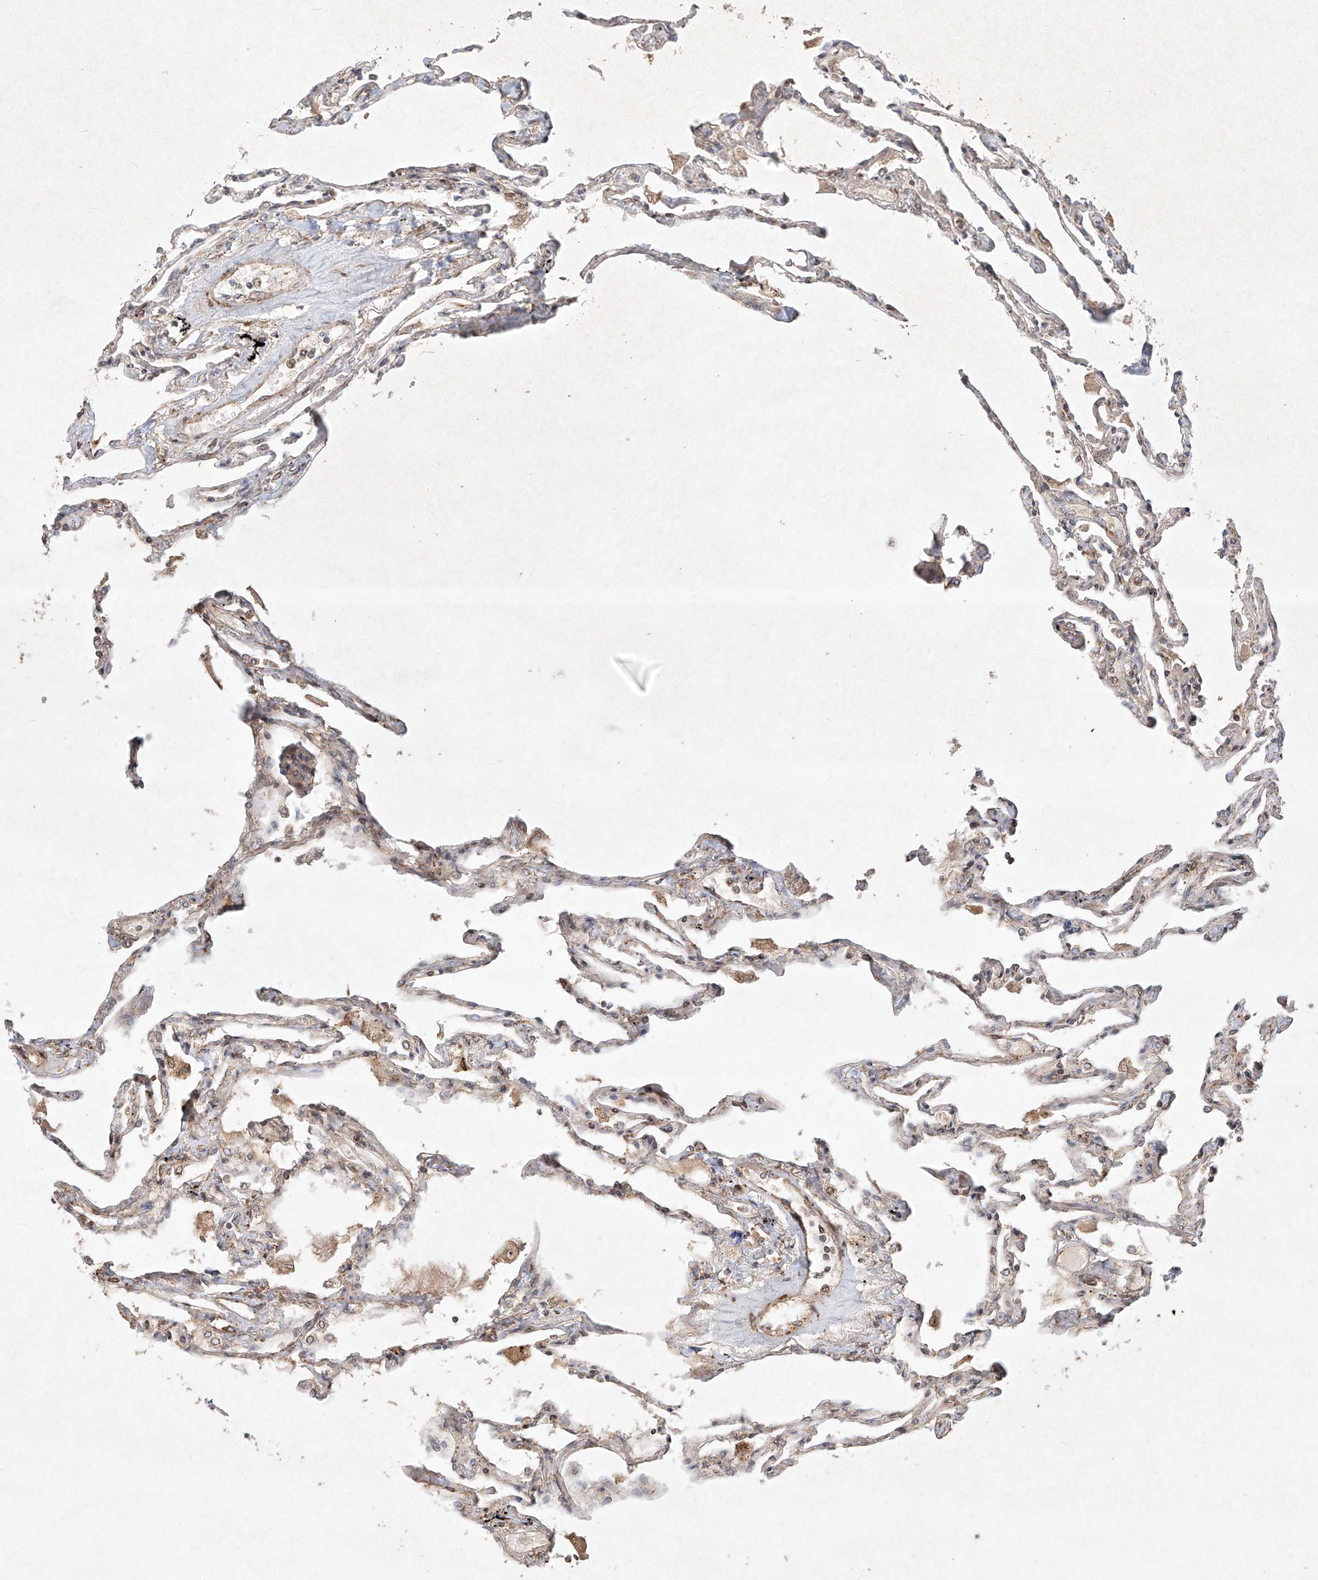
{"staining": {"intensity": "moderate", "quantity": "25%-75%", "location": "cytoplasmic/membranous"}, "tissue": "lung", "cell_type": "Alveolar cells", "image_type": "normal", "snomed": [{"axis": "morphology", "description": "Normal tissue, NOS"}, {"axis": "topography", "description": "Lung"}], "caption": "Normal lung shows moderate cytoplasmic/membranous staining in about 25%-75% of alveolar cells, visualized by immunohistochemistry. (Brightfield microscopy of DAB IHC at high magnification).", "gene": "SEMA3B", "patient": {"sex": "female", "age": 67}}